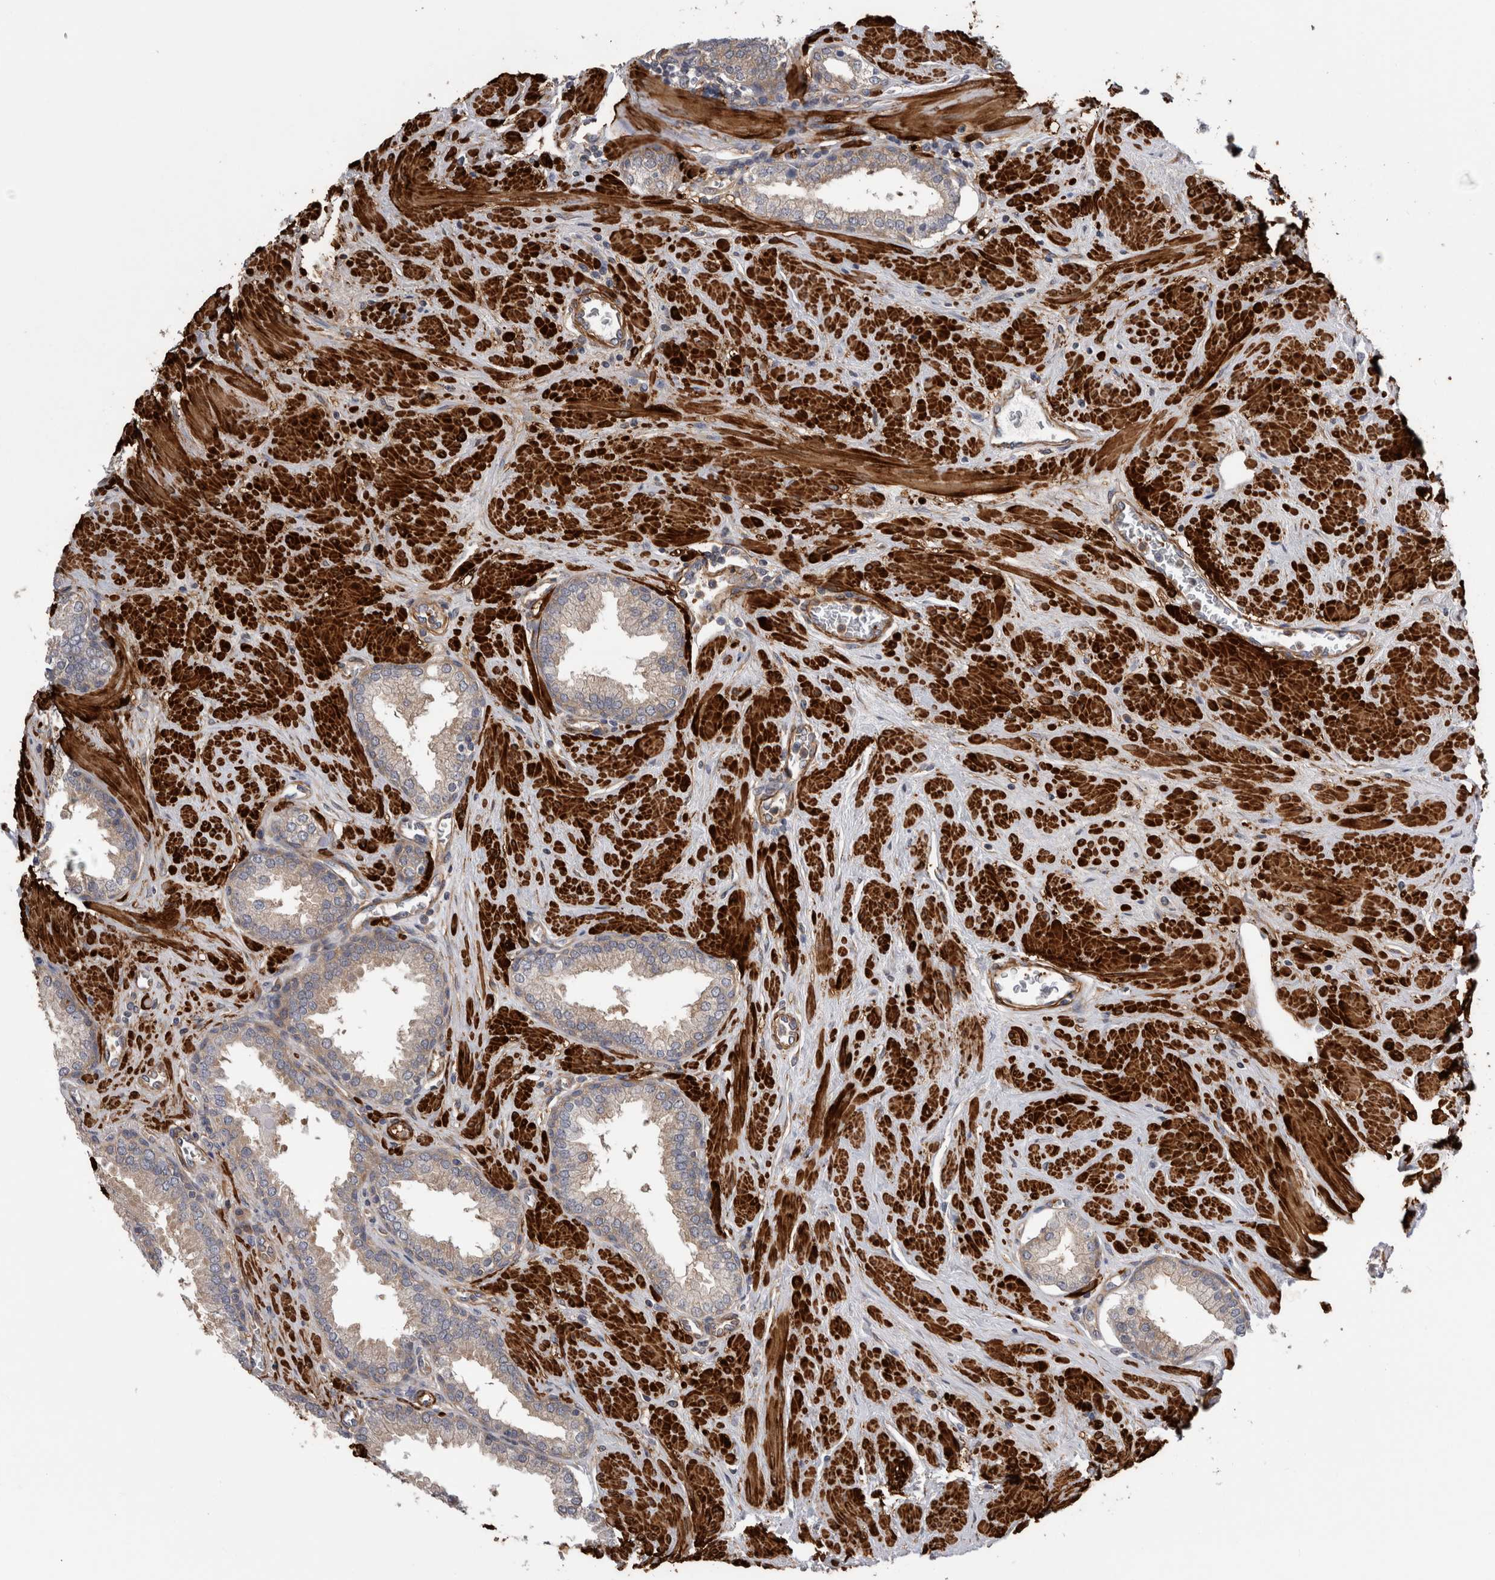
{"staining": {"intensity": "moderate", "quantity": "<25%", "location": "cytoplasmic/membranous"}, "tissue": "prostate", "cell_type": "Glandular cells", "image_type": "normal", "snomed": [{"axis": "morphology", "description": "Normal tissue, NOS"}, {"axis": "topography", "description": "Prostate"}], "caption": "Immunohistochemistry of normal human prostate shows low levels of moderate cytoplasmic/membranous positivity in about <25% of glandular cells.", "gene": "EPRS1", "patient": {"sex": "male", "age": 51}}